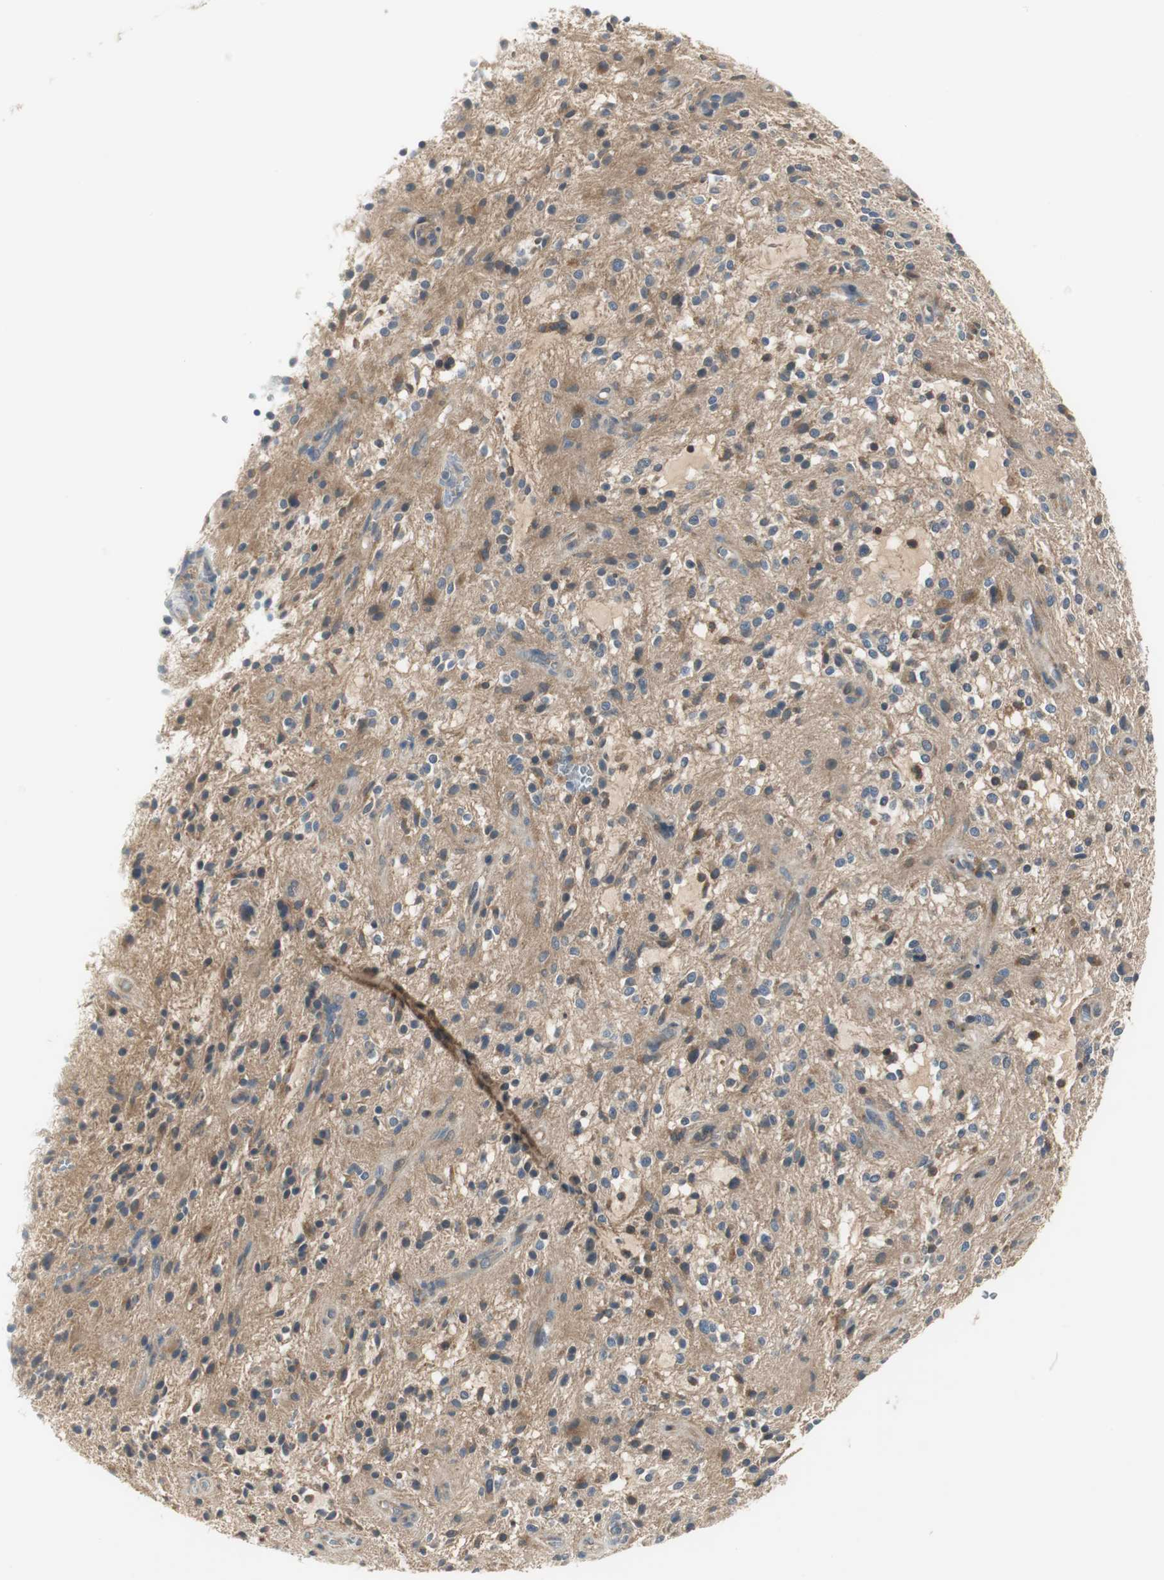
{"staining": {"intensity": "moderate", "quantity": "<25%", "location": "cytoplasmic/membranous"}, "tissue": "glioma", "cell_type": "Tumor cells", "image_type": "cancer", "snomed": [{"axis": "morphology", "description": "Glioma, malignant, NOS"}, {"axis": "topography", "description": "Cerebellum"}], "caption": "Glioma stained with IHC shows moderate cytoplasmic/membranous staining in about <25% of tumor cells.", "gene": "PRKAA1", "patient": {"sex": "female", "age": 10}}